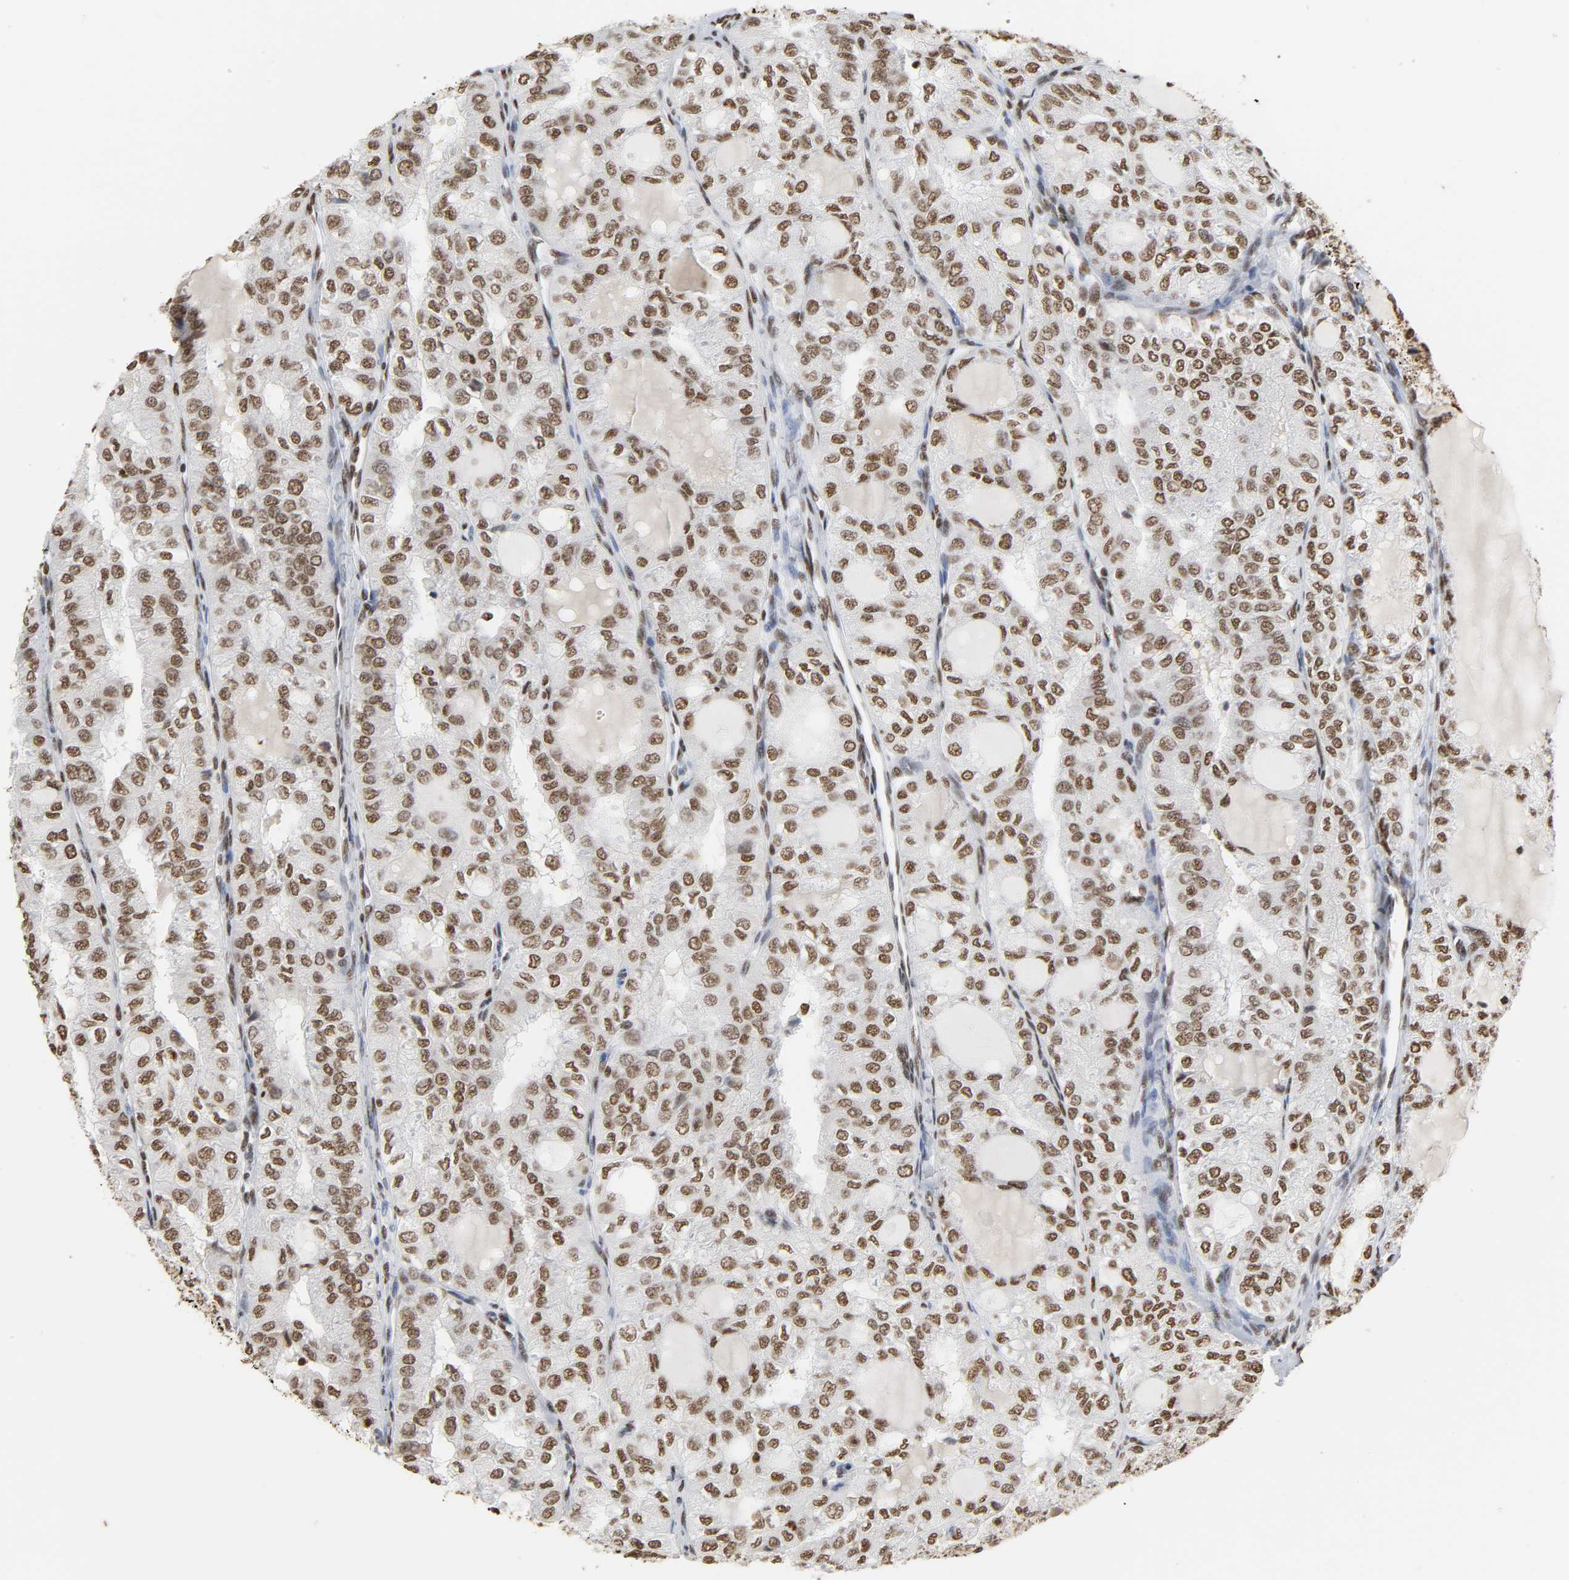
{"staining": {"intensity": "strong", "quantity": ">75%", "location": "nuclear"}, "tissue": "thyroid cancer", "cell_type": "Tumor cells", "image_type": "cancer", "snomed": [{"axis": "morphology", "description": "Follicular adenoma carcinoma, NOS"}, {"axis": "topography", "description": "Thyroid gland"}], "caption": "A high amount of strong nuclear staining is seen in approximately >75% of tumor cells in follicular adenoma carcinoma (thyroid) tissue. (DAB (3,3'-diaminobenzidine) IHC, brown staining for protein, blue staining for nuclei).", "gene": "HNRNPC", "patient": {"sex": "male", "age": 75}}